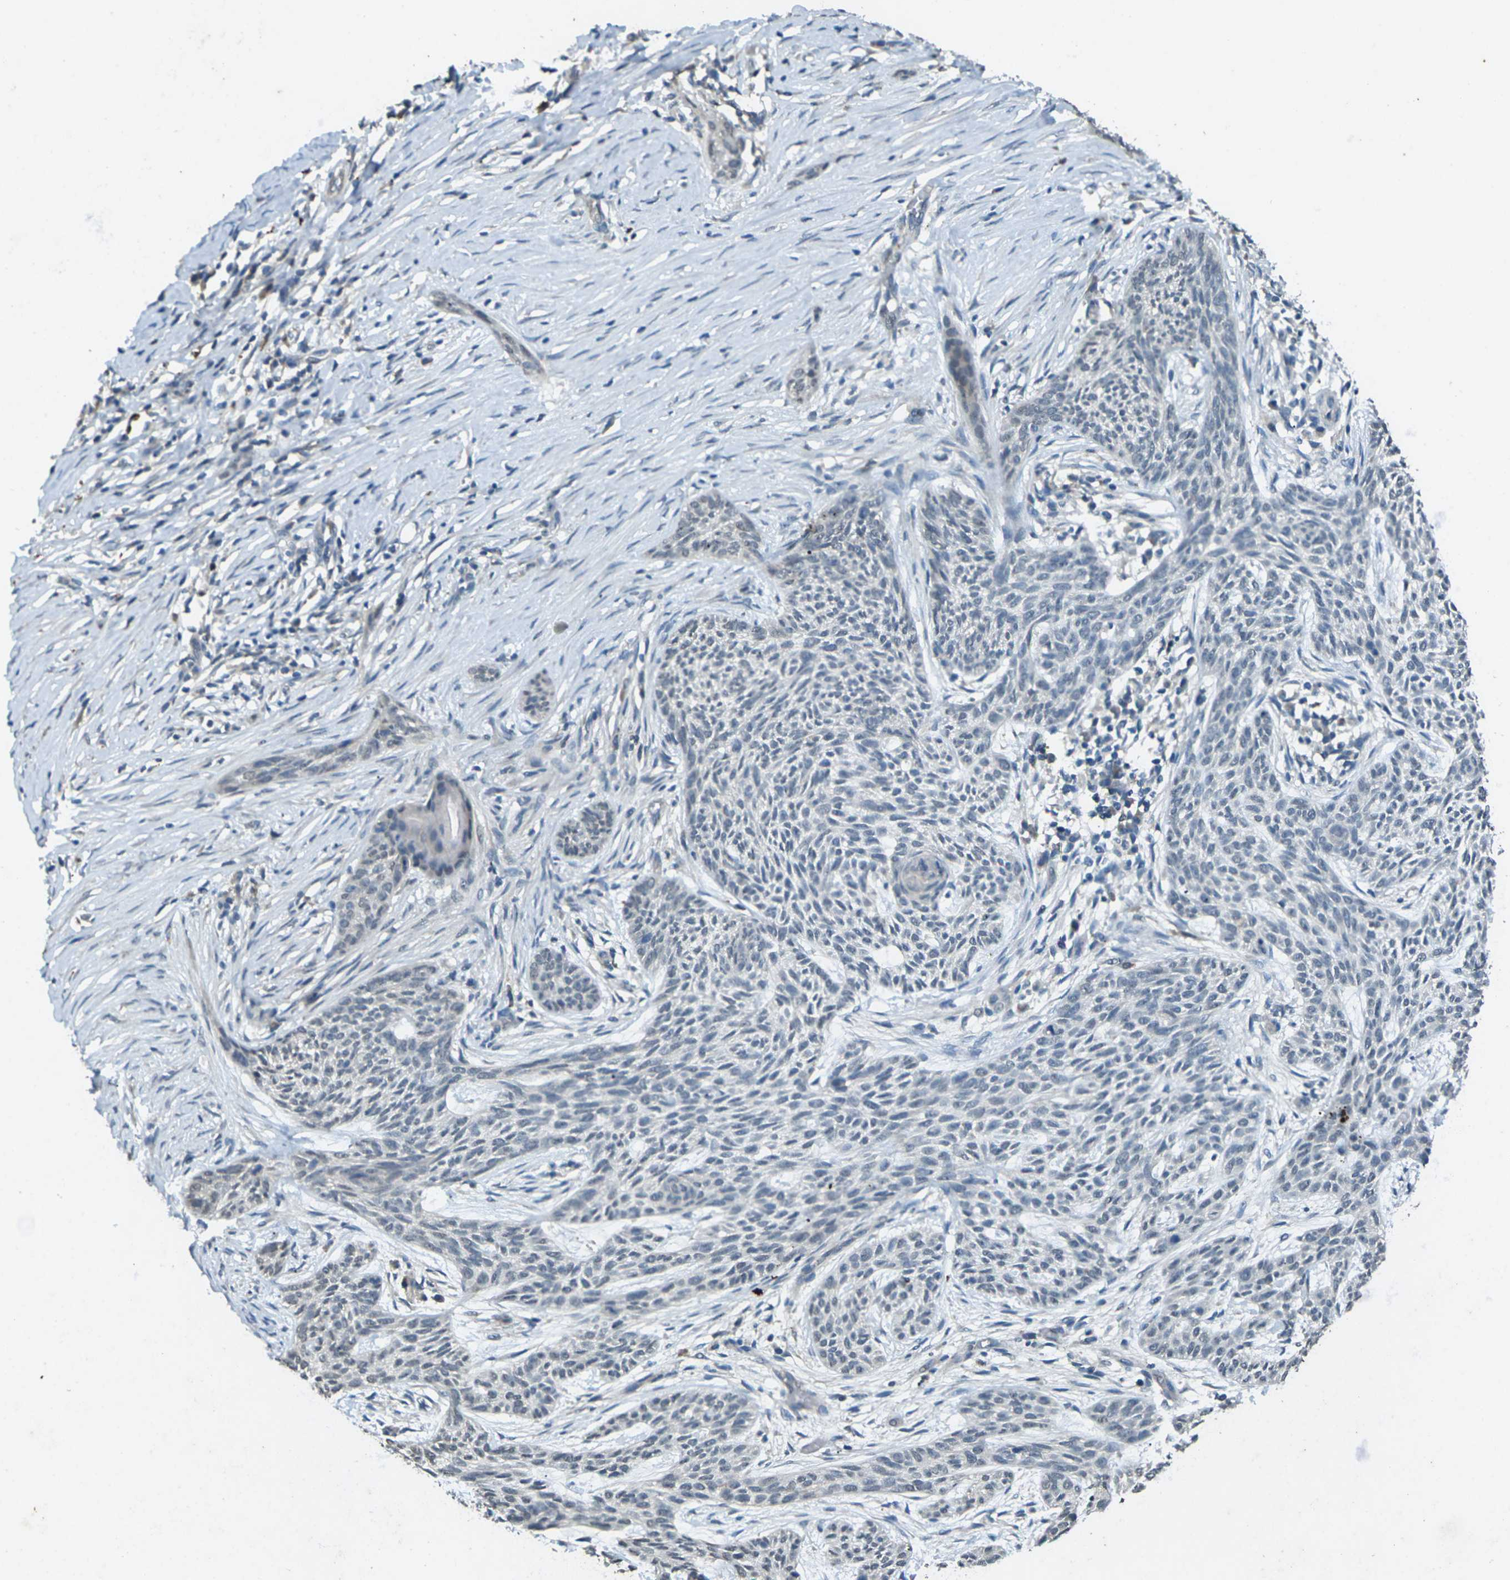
{"staining": {"intensity": "negative", "quantity": "none", "location": "none"}, "tissue": "skin cancer", "cell_type": "Tumor cells", "image_type": "cancer", "snomed": [{"axis": "morphology", "description": "Basal cell carcinoma"}, {"axis": "topography", "description": "Skin"}], "caption": "Histopathology image shows no significant protein expression in tumor cells of skin basal cell carcinoma.", "gene": "SIGLEC14", "patient": {"sex": "female", "age": 59}}